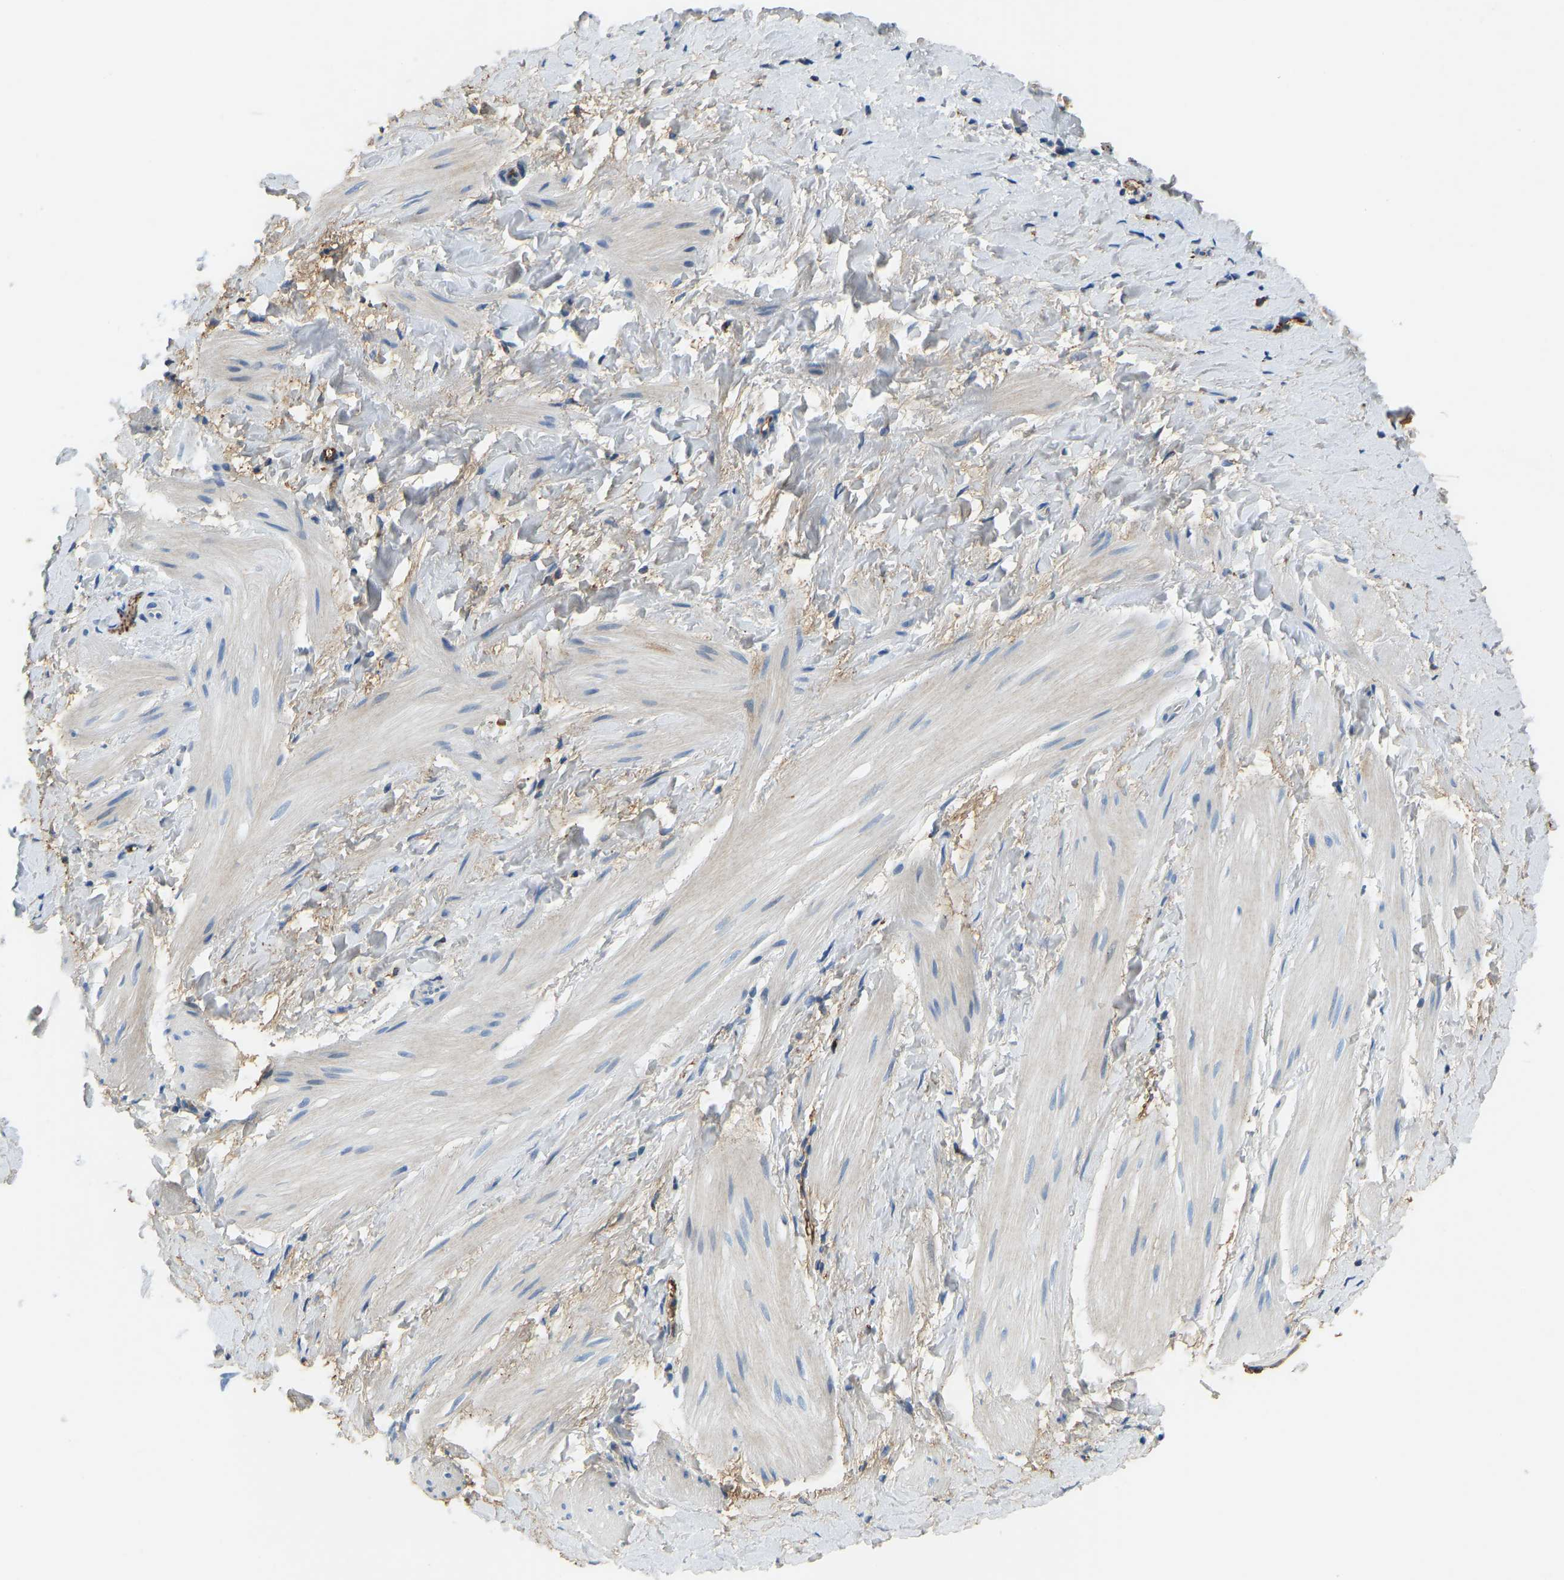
{"staining": {"intensity": "weak", "quantity": "<25%", "location": "cytoplasmic/membranous"}, "tissue": "smooth muscle", "cell_type": "Smooth muscle cells", "image_type": "normal", "snomed": [{"axis": "morphology", "description": "Normal tissue, NOS"}, {"axis": "topography", "description": "Smooth muscle"}], "caption": "Immunohistochemical staining of normal smooth muscle exhibits no significant staining in smooth muscle cells. (Stains: DAB (3,3'-diaminobenzidine) immunohistochemistry (IHC) with hematoxylin counter stain, Microscopy: brightfield microscopy at high magnification).", "gene": "THBS4", "patient": {"sex": "male", "age": 16}}